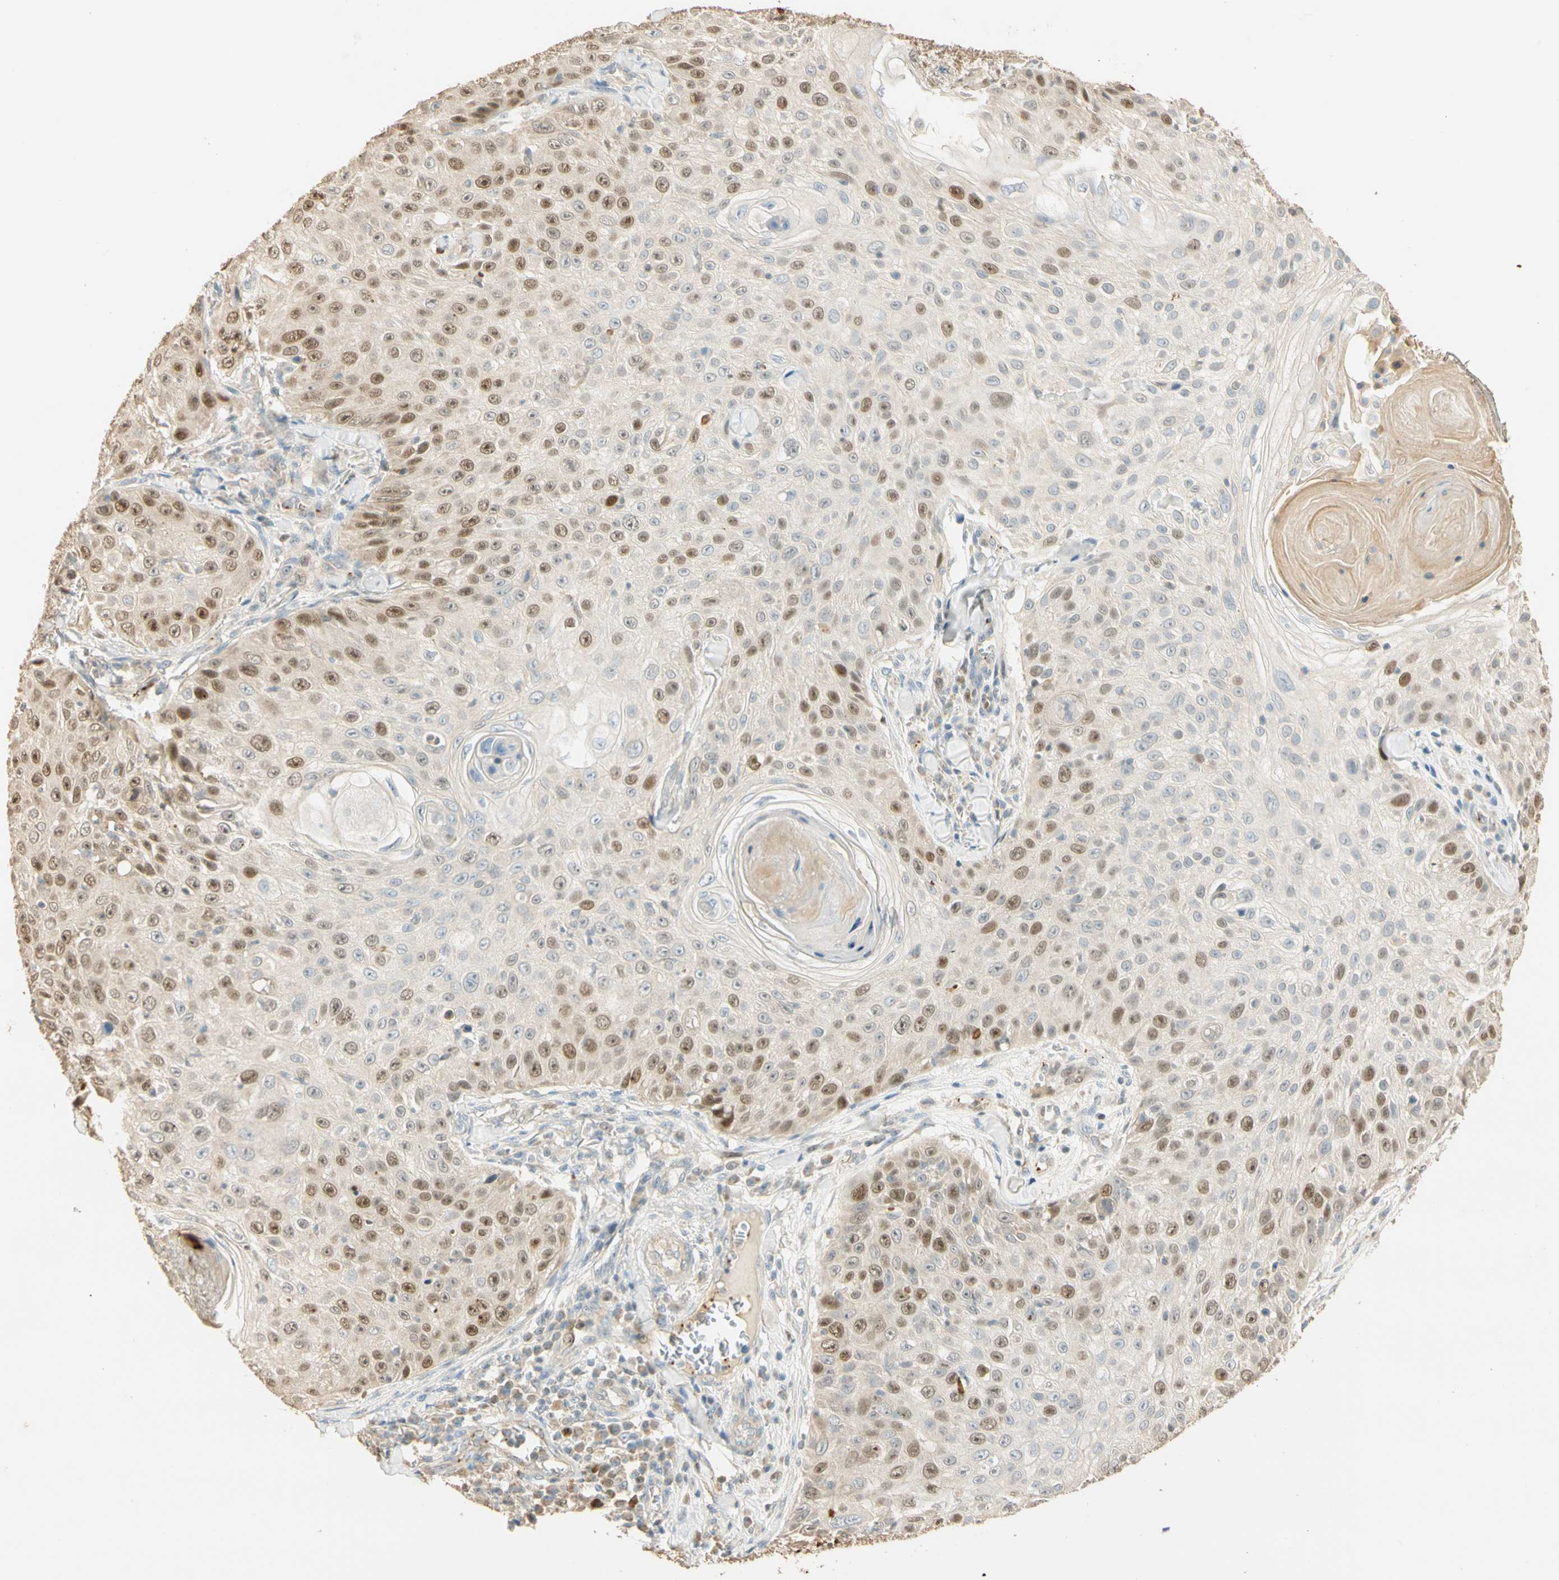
{"staining": {"intensity": "weak", "quantity": "25%-75%", "location": "cytoplasmic/membranous,nuclear"}, "tissue": "skin cancer", "cell_type": "Tumor cells", "image_type": "cancer", "snomed": [{"axis": "morphology", "description": "Squamous cell carcinoma, NOS"}, {"axis": "topography", "description": "Skin"}], "caption": "Immunohistochemistry (IHC) micrograph of neoplastic tissue: squamous cell carcinoma (skin) stained using immunohistochemistry (IHC) reveals low levels of weak protein expression localized specifically in the cytoplasmic/membranous and nuclear of tumor cells, appearing as a cytoplasmic/membranous and nuclear brown color.", "gene": "RAD18", "patient": {"sex": "male", "age": 86}}